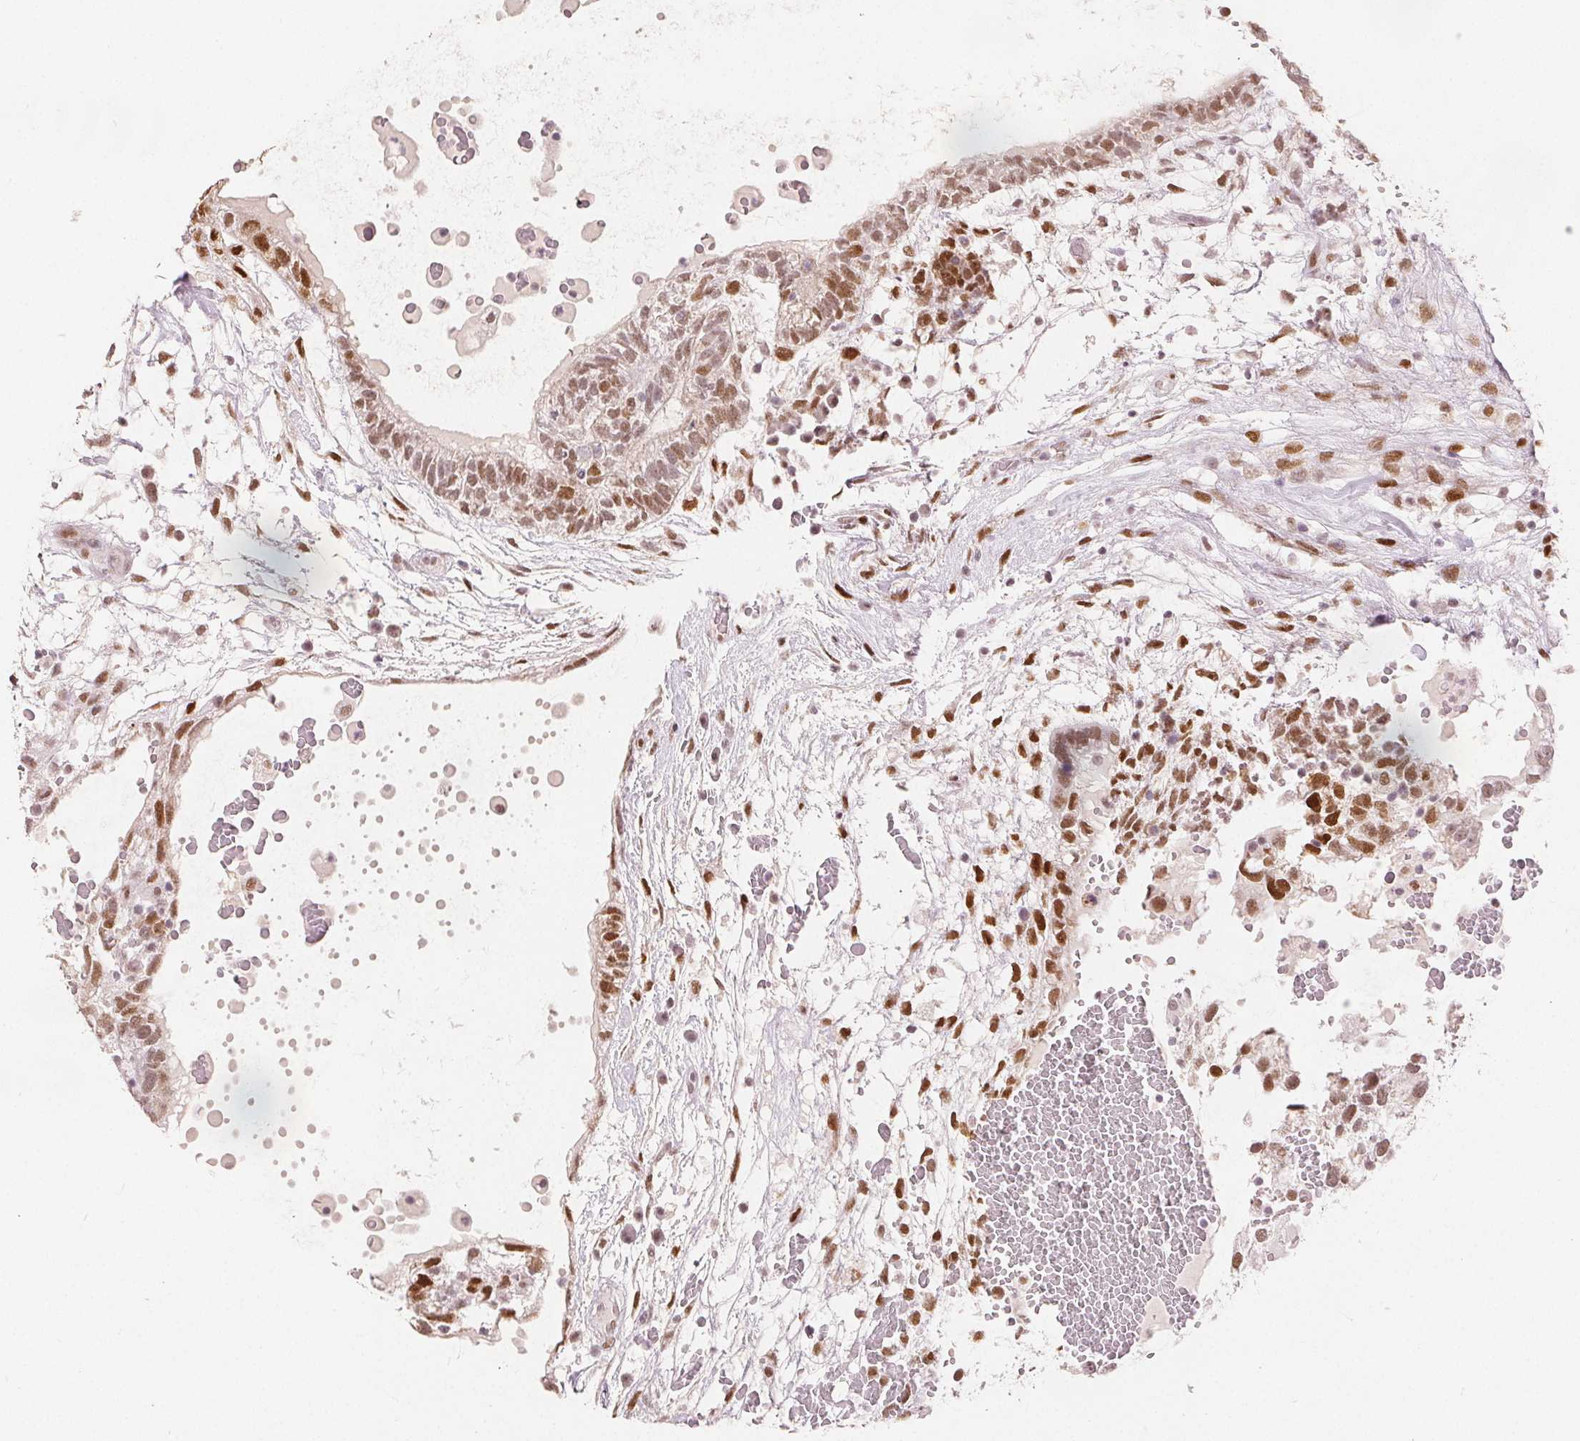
{"staining": {"intensity": "moderate", "quantity": ">75%", "location": "nuclear"}, "tissue": "testis cancer", "cell_type": "Tumor cells", "image_type": "cancer", "snomed": [{"axis": "morphology", "description": "Normal tissue, NOS"}, {"axis": "morphology", "description": "Carcinoma, Embryonal, NOS"}, {"axis": "topography", "description": "Testis"}], "caption": "Testis cancer stained with DAB immunohistochemistry (IHC) shows medium levels of moderate nuclear staining in about >75% of tumor cells.", "gene": "ZNF703", "patient": {"sex": "male", "age": 32}}